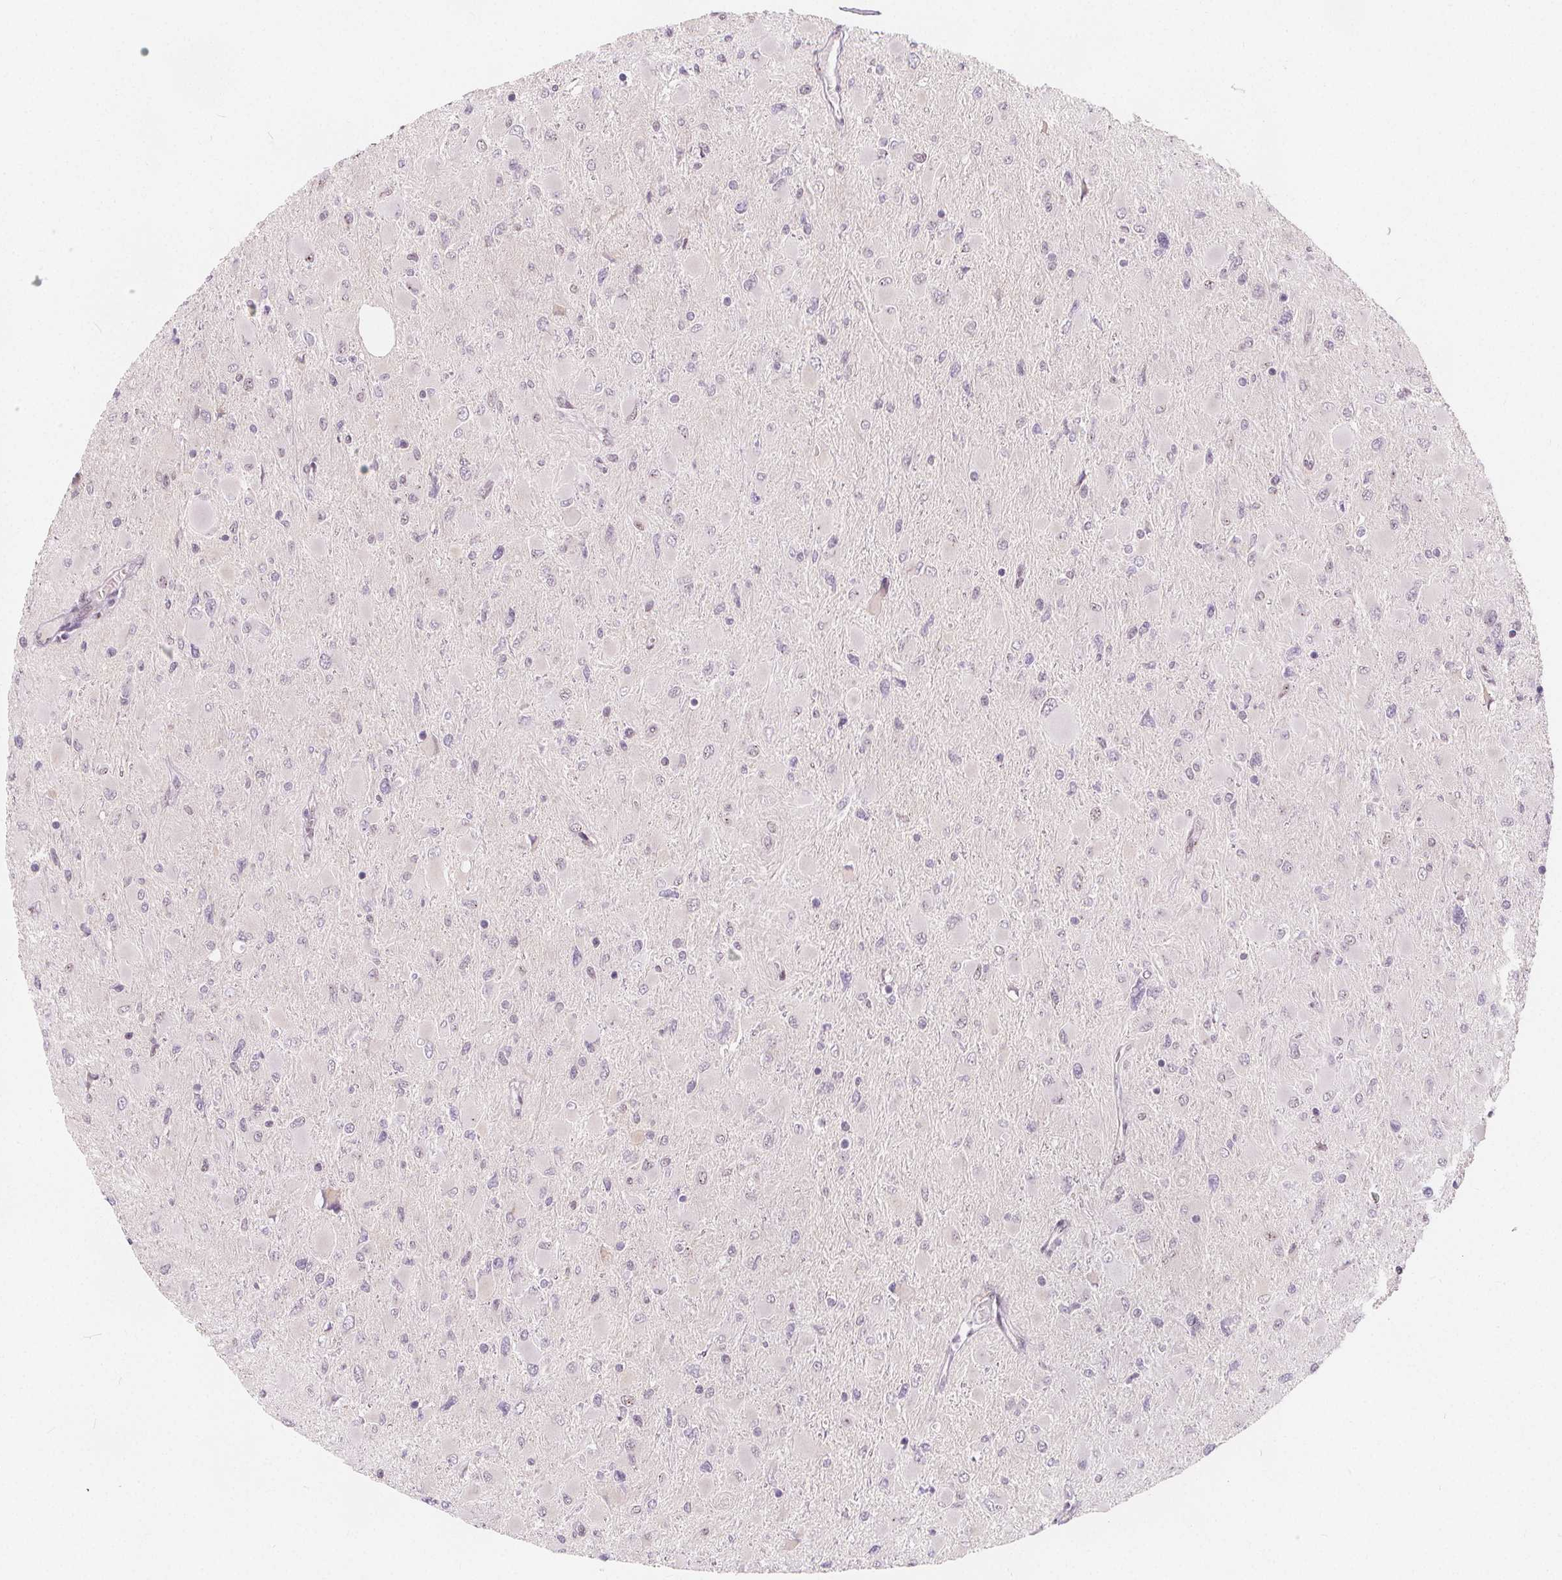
{"staining": {"intensity": "negative", "quantity": "none", "location": "none"}, "tissue": "glioma", "cell_type": "Tumor cells", "image_type": "cancer", "snomed": [{"axis": "morphology", "description": "Glioma, malignant, High grade"}, {"axis": "topography", "description": "Cerebral cortex"}], "caption": "This is an immunohistochemistry (IHC) photomicrograph of glioma. There is no positivity in tumor cells.", "gene": "DRC3", "patient": {"sex": "female", "age": 36}}